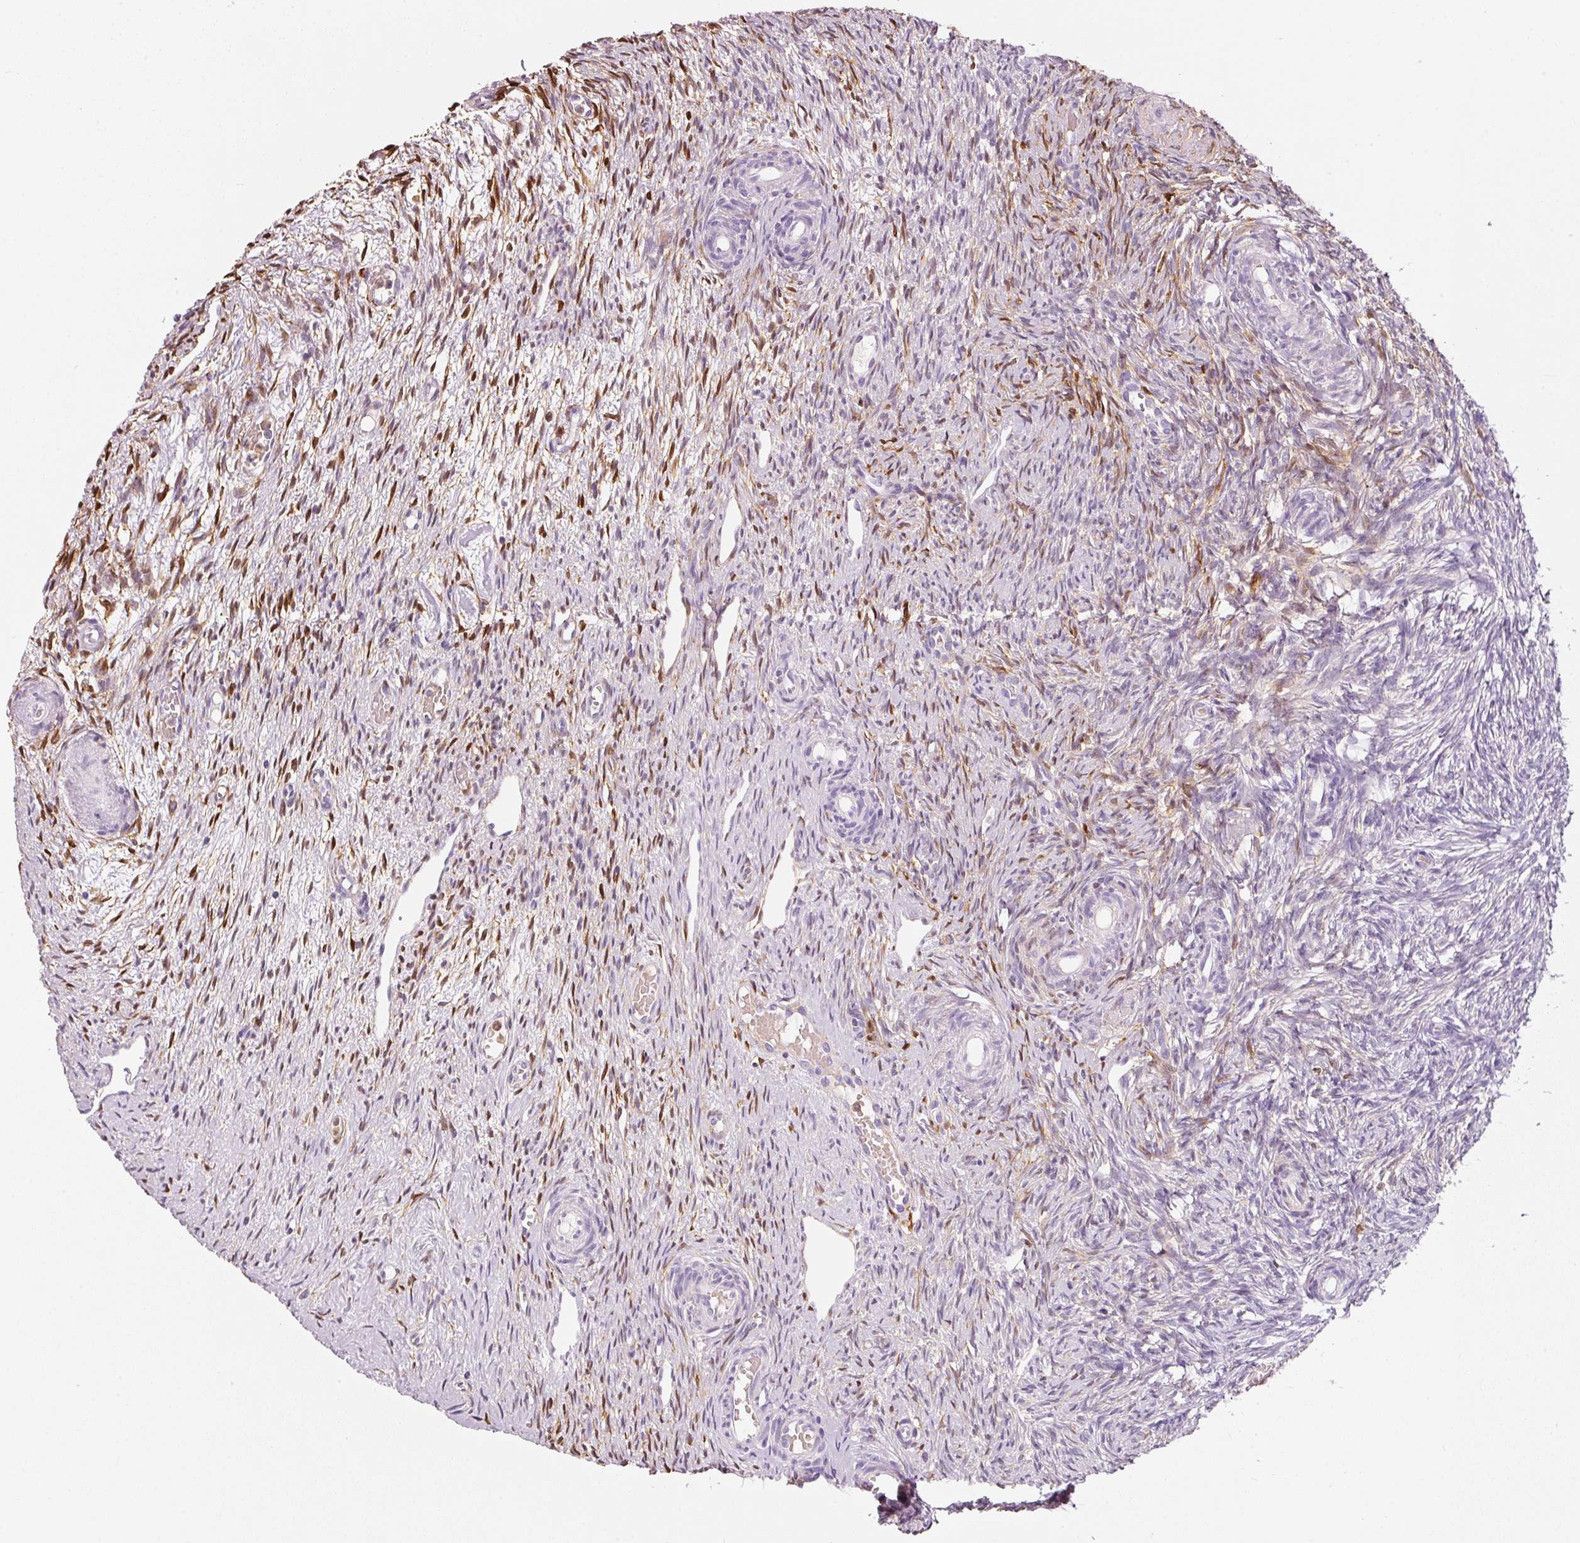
{"staining": {"intensity": "strong", "quantity": "<25%", "location": "cytoplasmic/membranous"}, "tissue": "ovary", "cell_type": "Ovarian stroma cells", "image_type": "normal", "snomed": [{"axis": "morphology", "description": "Normal tissue, NOS"}, {"axis": "topography", "description": "Ovary"}], "caption": "Immunohistochemical staining of benign human ovary exhibits strong cytoplasmic/membranous protein expression in approximately <25% of ovarian stroma cells.", "gene": "IQGAP2", "patient": {"sex": "female", "age": 51}}